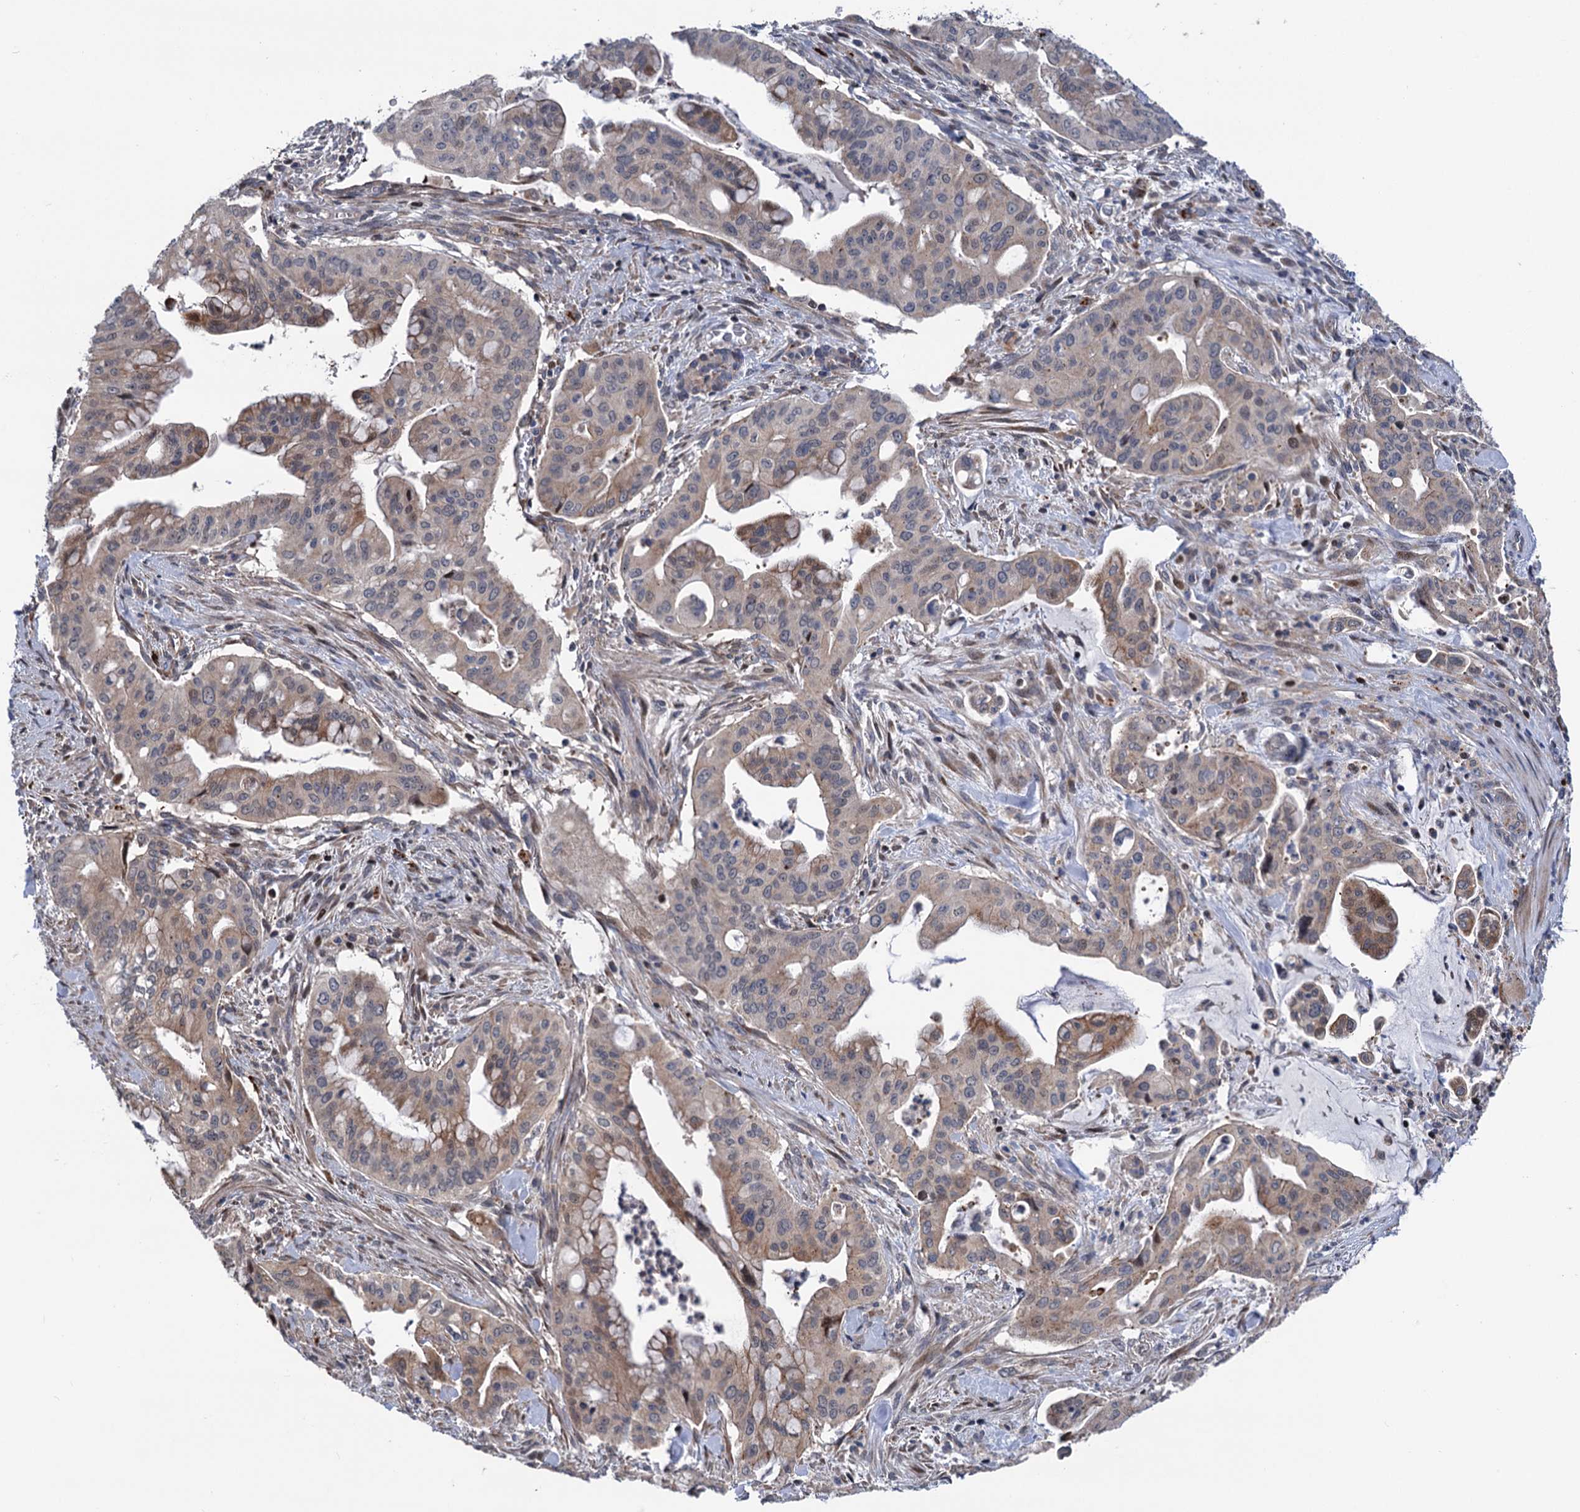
{"staining": {"intensity": "moderate", "quantity": "<25%", "location": "cytoplasmic/membranous"}, "tissue": "pancreatic cancer", "cell_type": "Tumor cells", "image_type": "cancer", "snomed": [{"axis": "morphology", "description": "Adenocarcinoma, NOS"}, {"axis": "topography", "description": "Pancreas"}], "caption": "Pancreatic cancer stained with a brown dye exhibits moderate cytoplasmic/membranous positive positivity in approximately <25% of tumor cells.", "gene": "UBR1", "patient": {"sex": "male", "age": 46}}